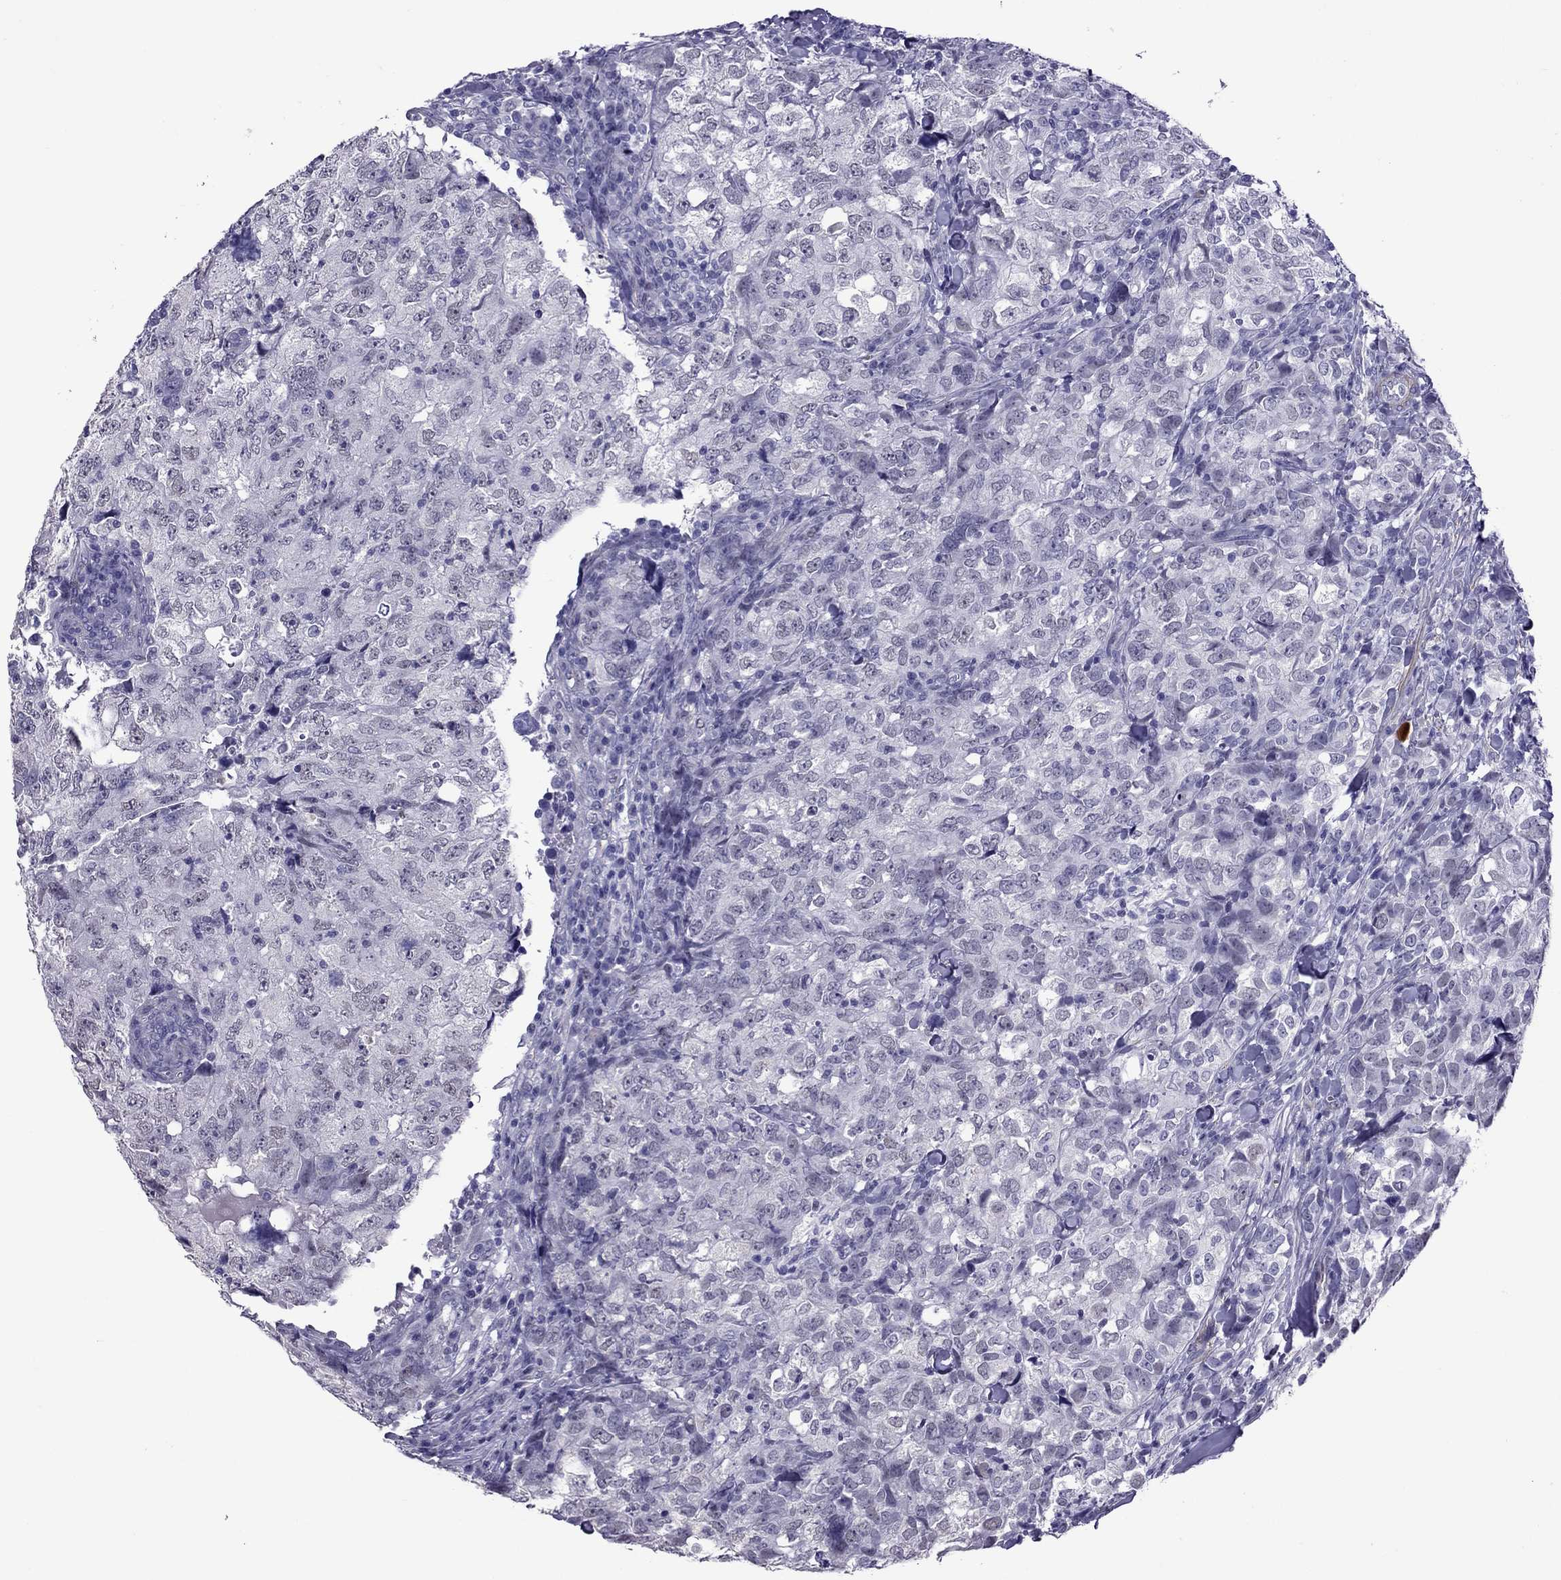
{"staining": {"intensity": "negative", "quantity": "none", "location": "none"}, "tissue": "breast cancer", "cell_type": "Tumor cells", "image_type": "cancer", "snomed": [{"axis": "morphology", "description": "Duct carcinoma"}, {"axis": "topography", "description": "Breast"}], "caption": "Protein analysis of breast invasive ductal carcinoma shows no significant positivity in tumor cells.", "gene": "CHRNA5", "patient": {"sex": "female", "age": 30}}